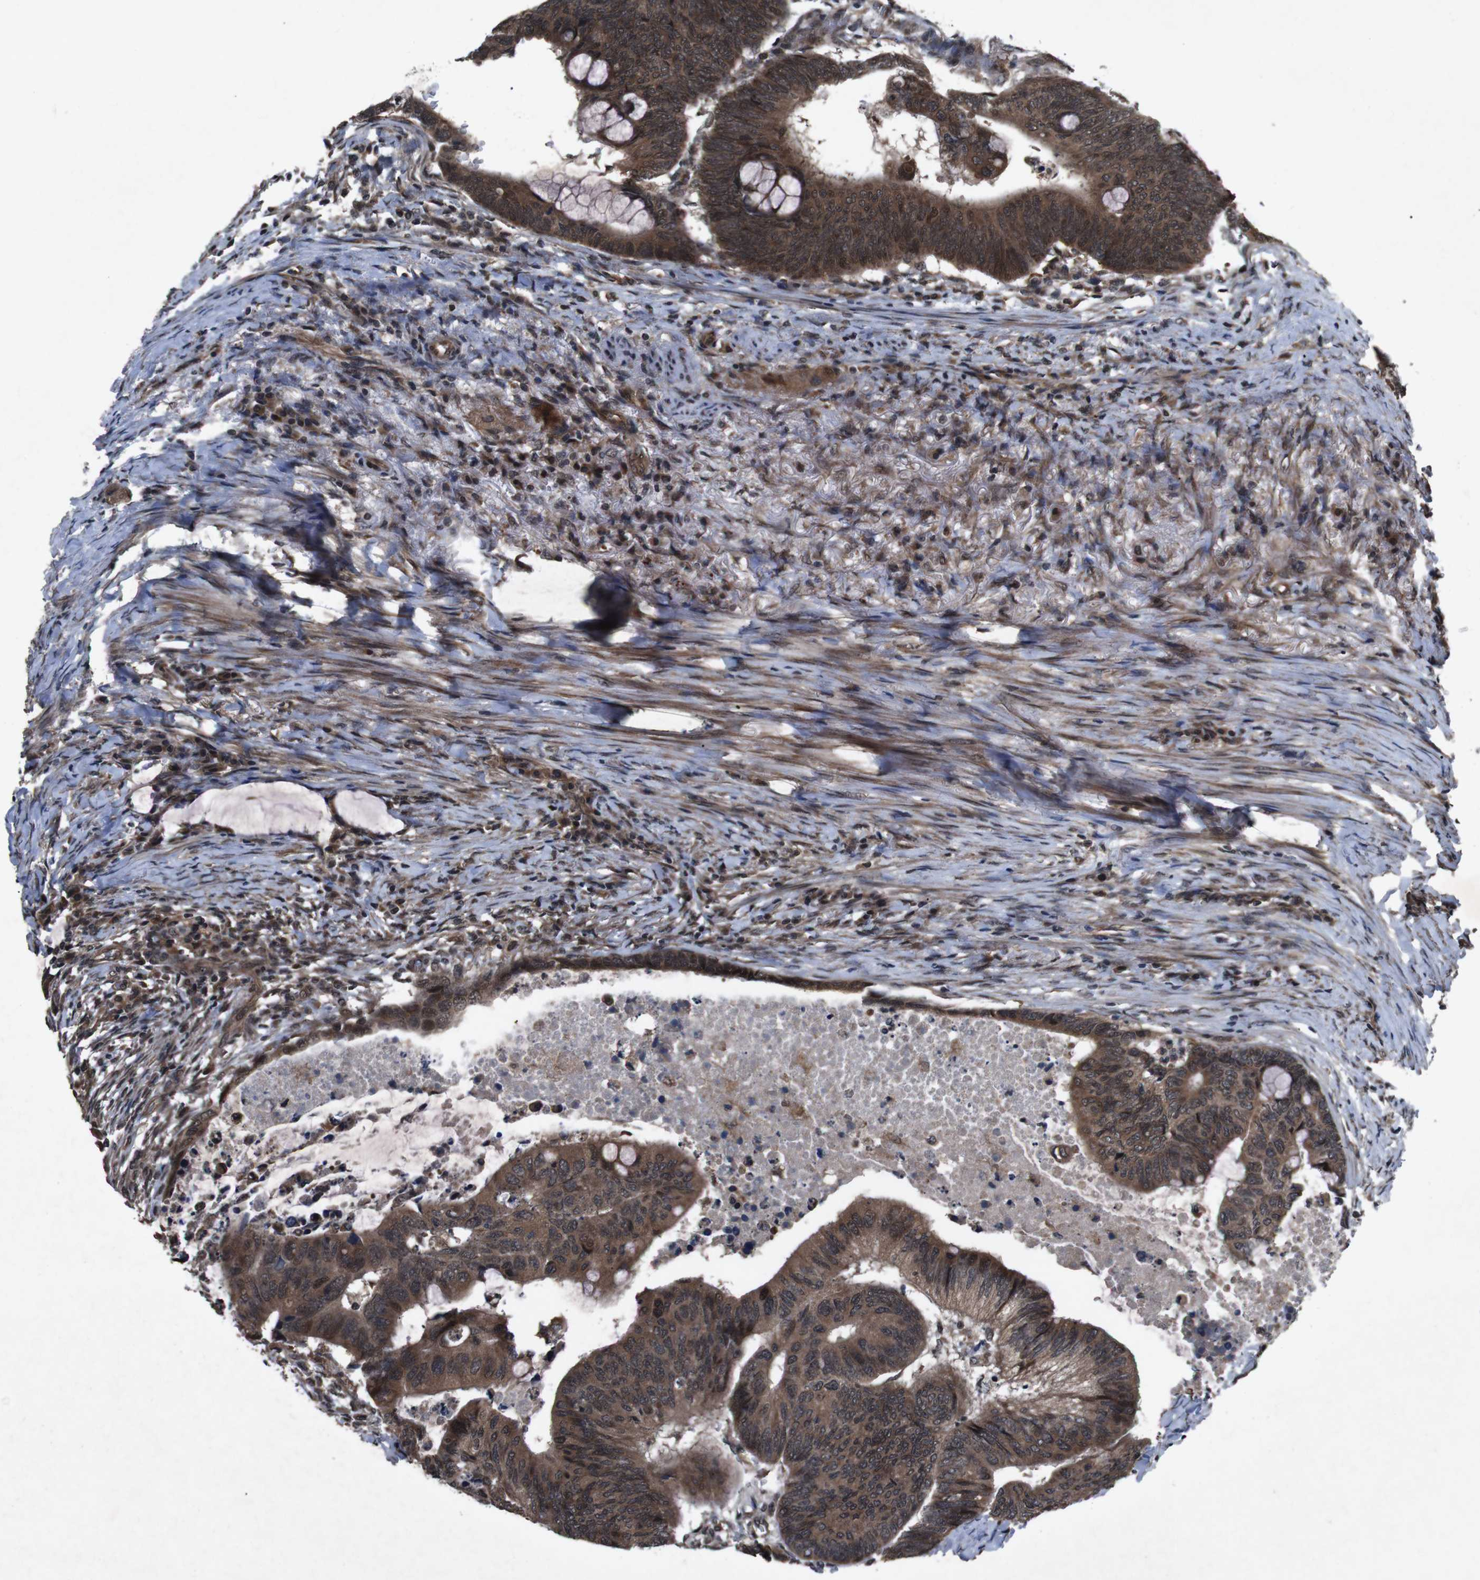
{"staining": {"intensity": "strong", "quantity": ">75%", "location": "cytoplasmic/membranous,nuclear"}, "tissue": "colorectal cancer", "cell_type": "Tumor cells", "image_type": "cancer", "snomed": [{"axis": "morphology", "description": "Normal tissue, NOS"}, {"axis": "morphology", "description": "Adenocarcinoma, NOS"}, {"axis": "topography", "description": "Rectum"}, {"axis": "topography", "description": "Peripheral nerve tissue"}], "caption": "This photomicrograph exhibits immunohistochemistry staining of colorectal adenocarcinoma, with high strong cytoplasmic/membranous and nuclear positivity in about >75% of tumor cells.", "gene": "SOCS1", "patient": {"sex": "male", "age": 92}}